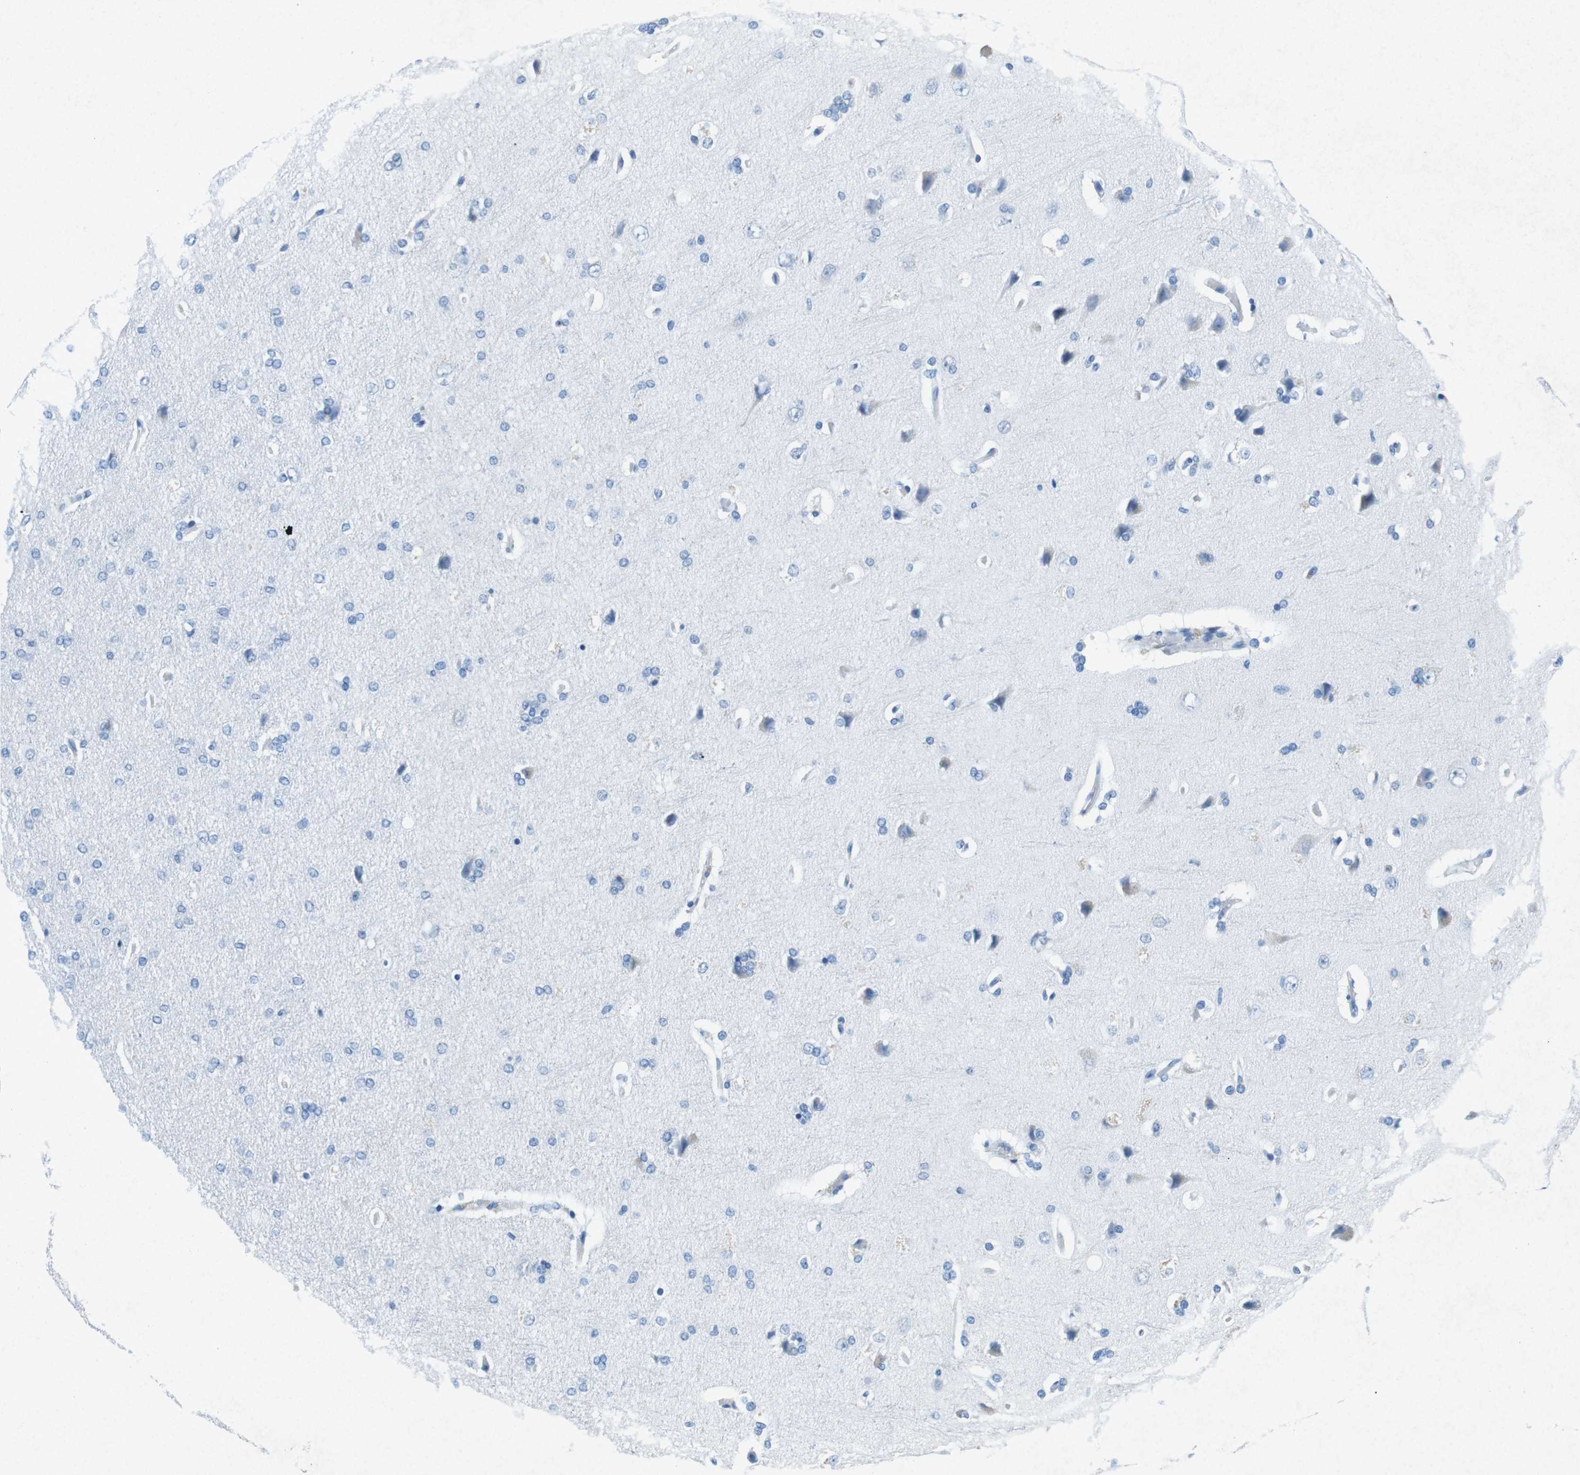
{"staining": {"intensity": "negative", "quantity": "none", "location": "none"}, "tissue": "cerebral cortex", "cell_type": "Endothelial cells", "image_type": "normal", "snomed": [{"axis": "morphology", "description": "Normal tissue, NOS"}, {"axis": "topography", "description": "Cerebral cortex"}], "caption": "Immunohistochemistry photomicrograph of benign cerebral cortex: cerebral cortex stained with DAB shows no significant protein expression in endothelial cells.", "gene": "CTAG1B", "patient": {"sex": "male", "age": 62}}